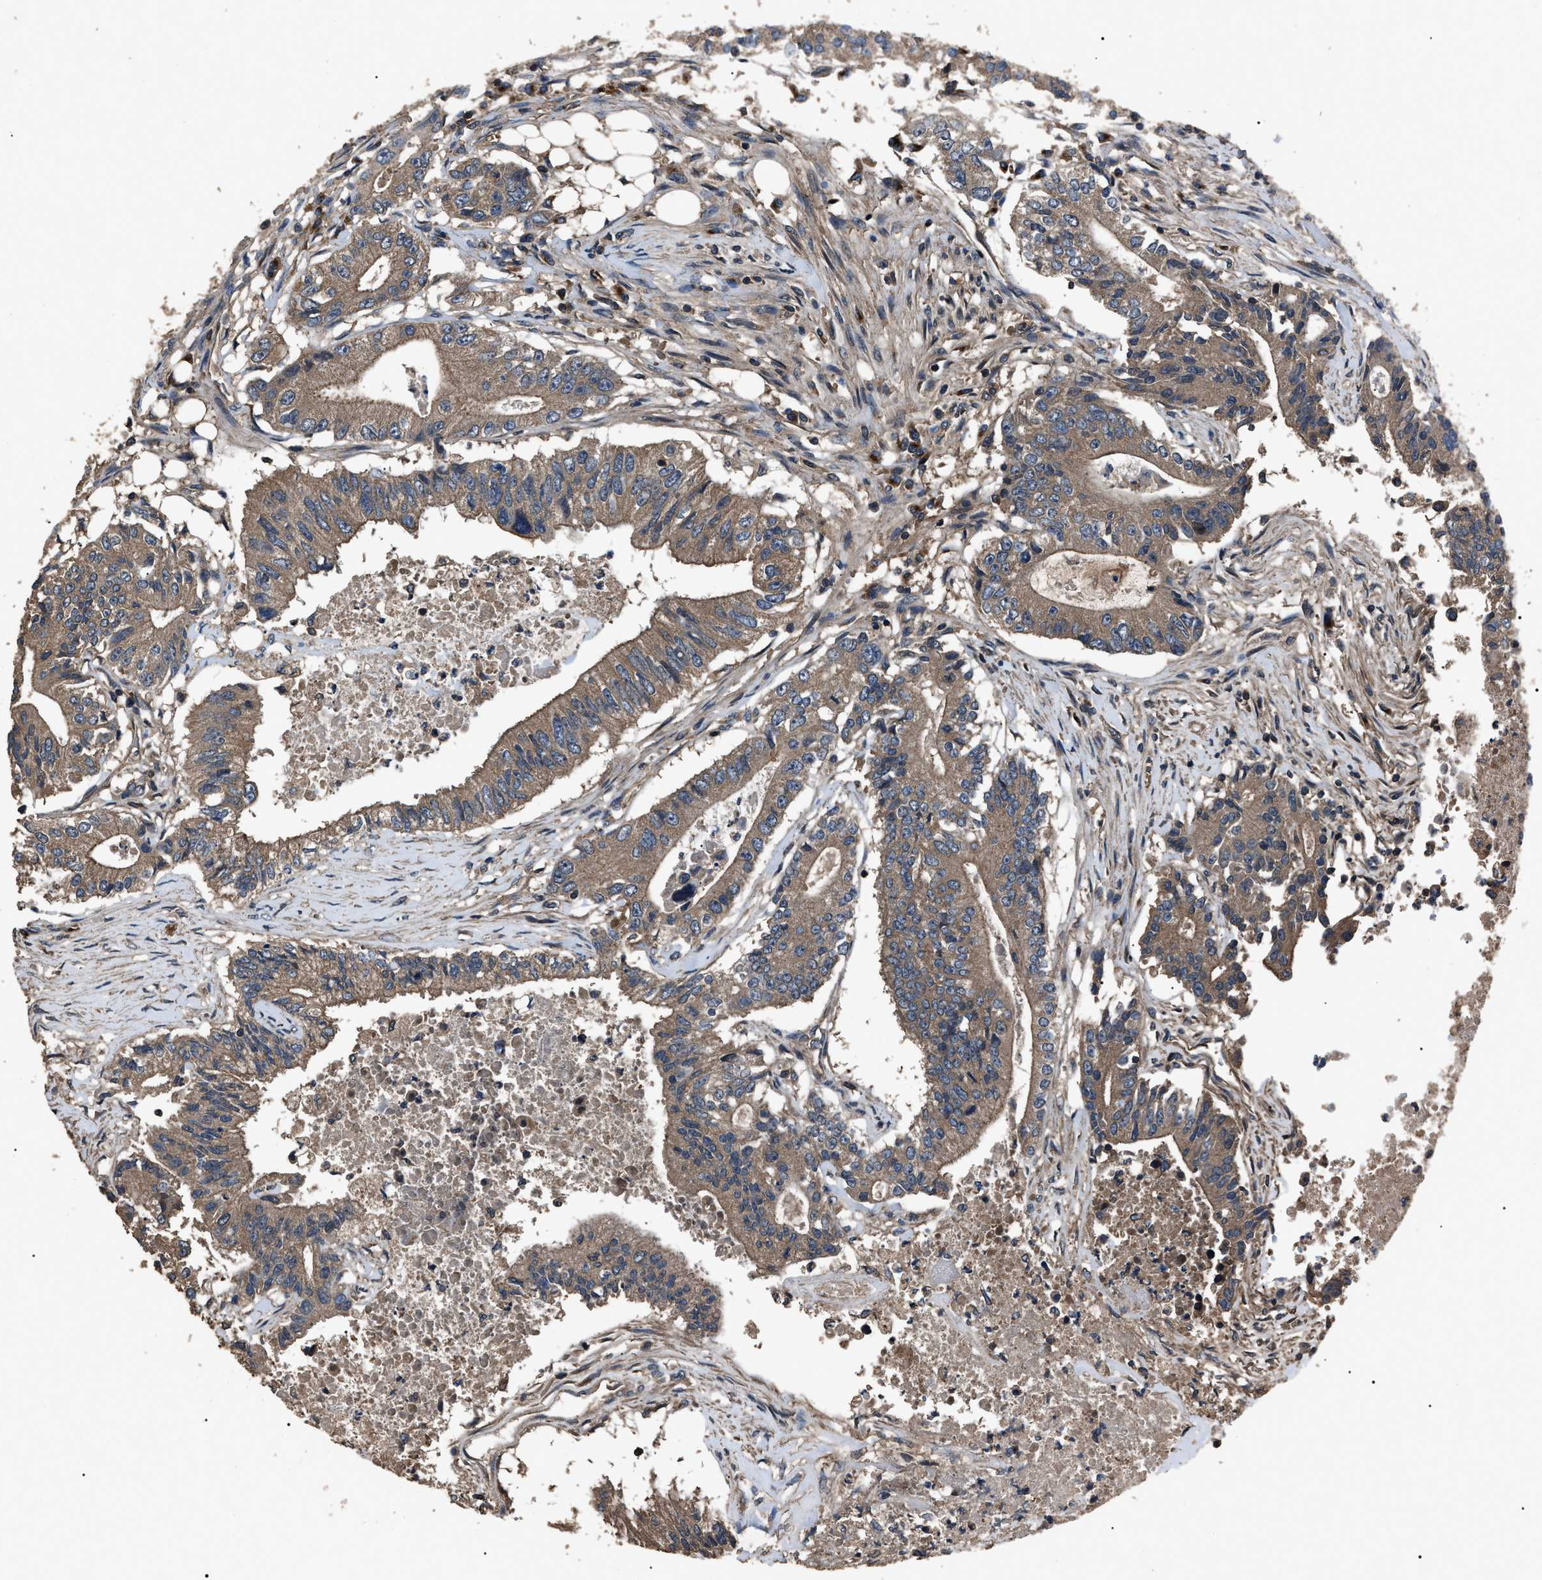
{"staining": {"intensity": "moderate", "quantity": ">75%", "location": "cytoplasmic/membranous"}, "tissue": "colorectal cancer", "cell_type": "Tumor cells", "image_type": "cancer", "snomed": [{"axis": "morphology", "description": "Adenocarcinoma, NOS"}, {"axis": "topography", "description": "Colon"}], "caption": "Immunohistochemistry staining of colorectal cancer (adenocarcinoma), which reveals medium levels of moderate cytoplasmic/membranous expression in about >75% of tumor cells indicating moderate cytoplasmic/membranous protein staining. The staining was performed using DAB (3,3'-diaminobenzidine) (brown) for protein detection and nuclei were counterstained in hematoxylin (blue).", "gene": "RNF216", "patient": {"sex": "female", "age": 77}}